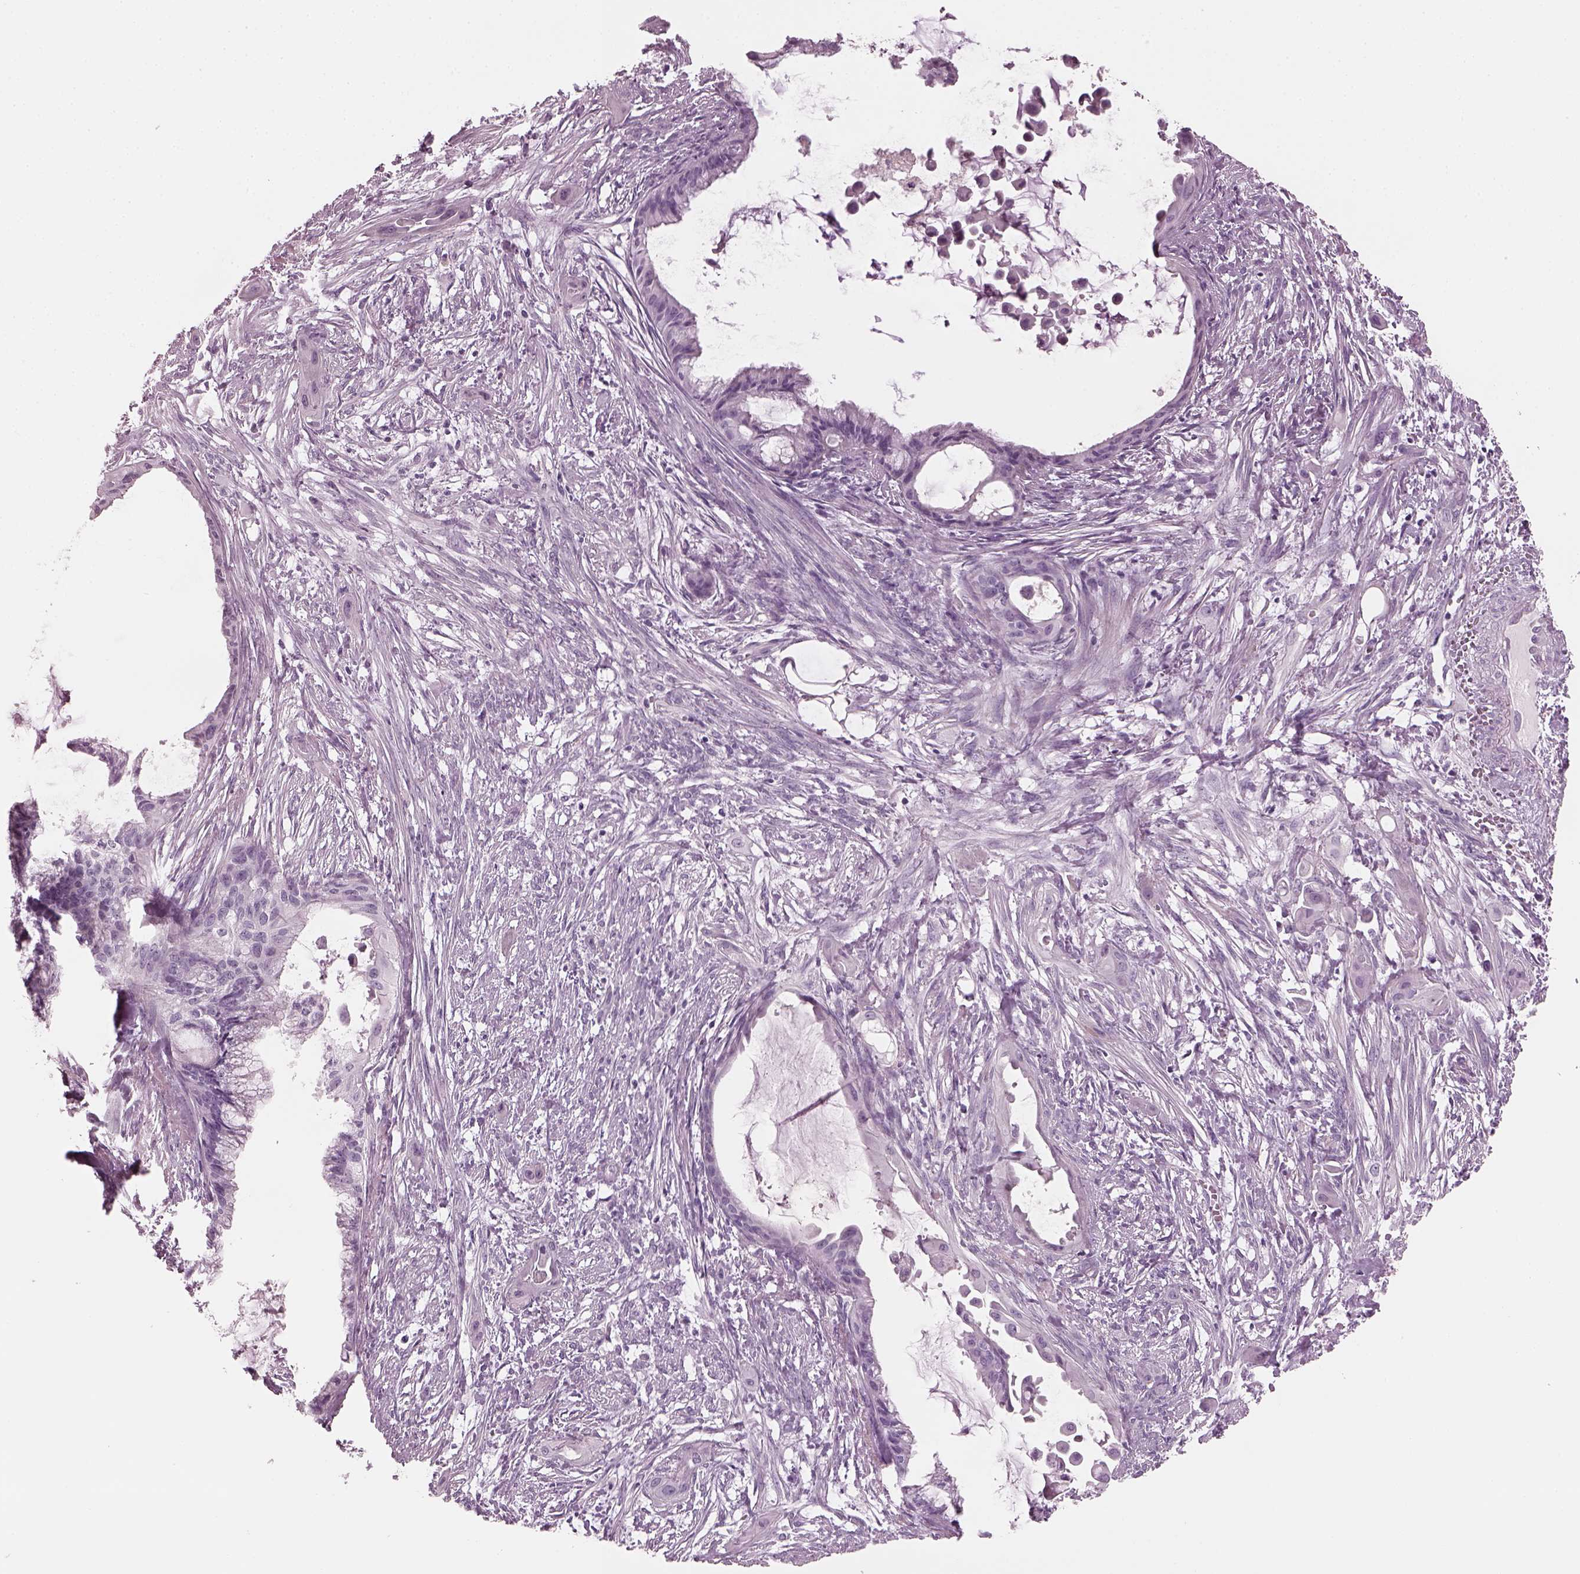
{"staining": {"intensity": "negative", "quantity": "none", "location": "none"}, "tissue": "endometrial cancer", "cell_type": "Tumor cells", "image_type": "cancer", "snomed": [{"axis": "morphology", "description": "Adenocarcinoma, NOS"}, {"axis": "topography", "description": "Endometrium"}], "caption": "There is no significant expression in tumor cells of endometrial cancer.", "gene": "PDC", "patient": {"sex": "female", "age": 86}}